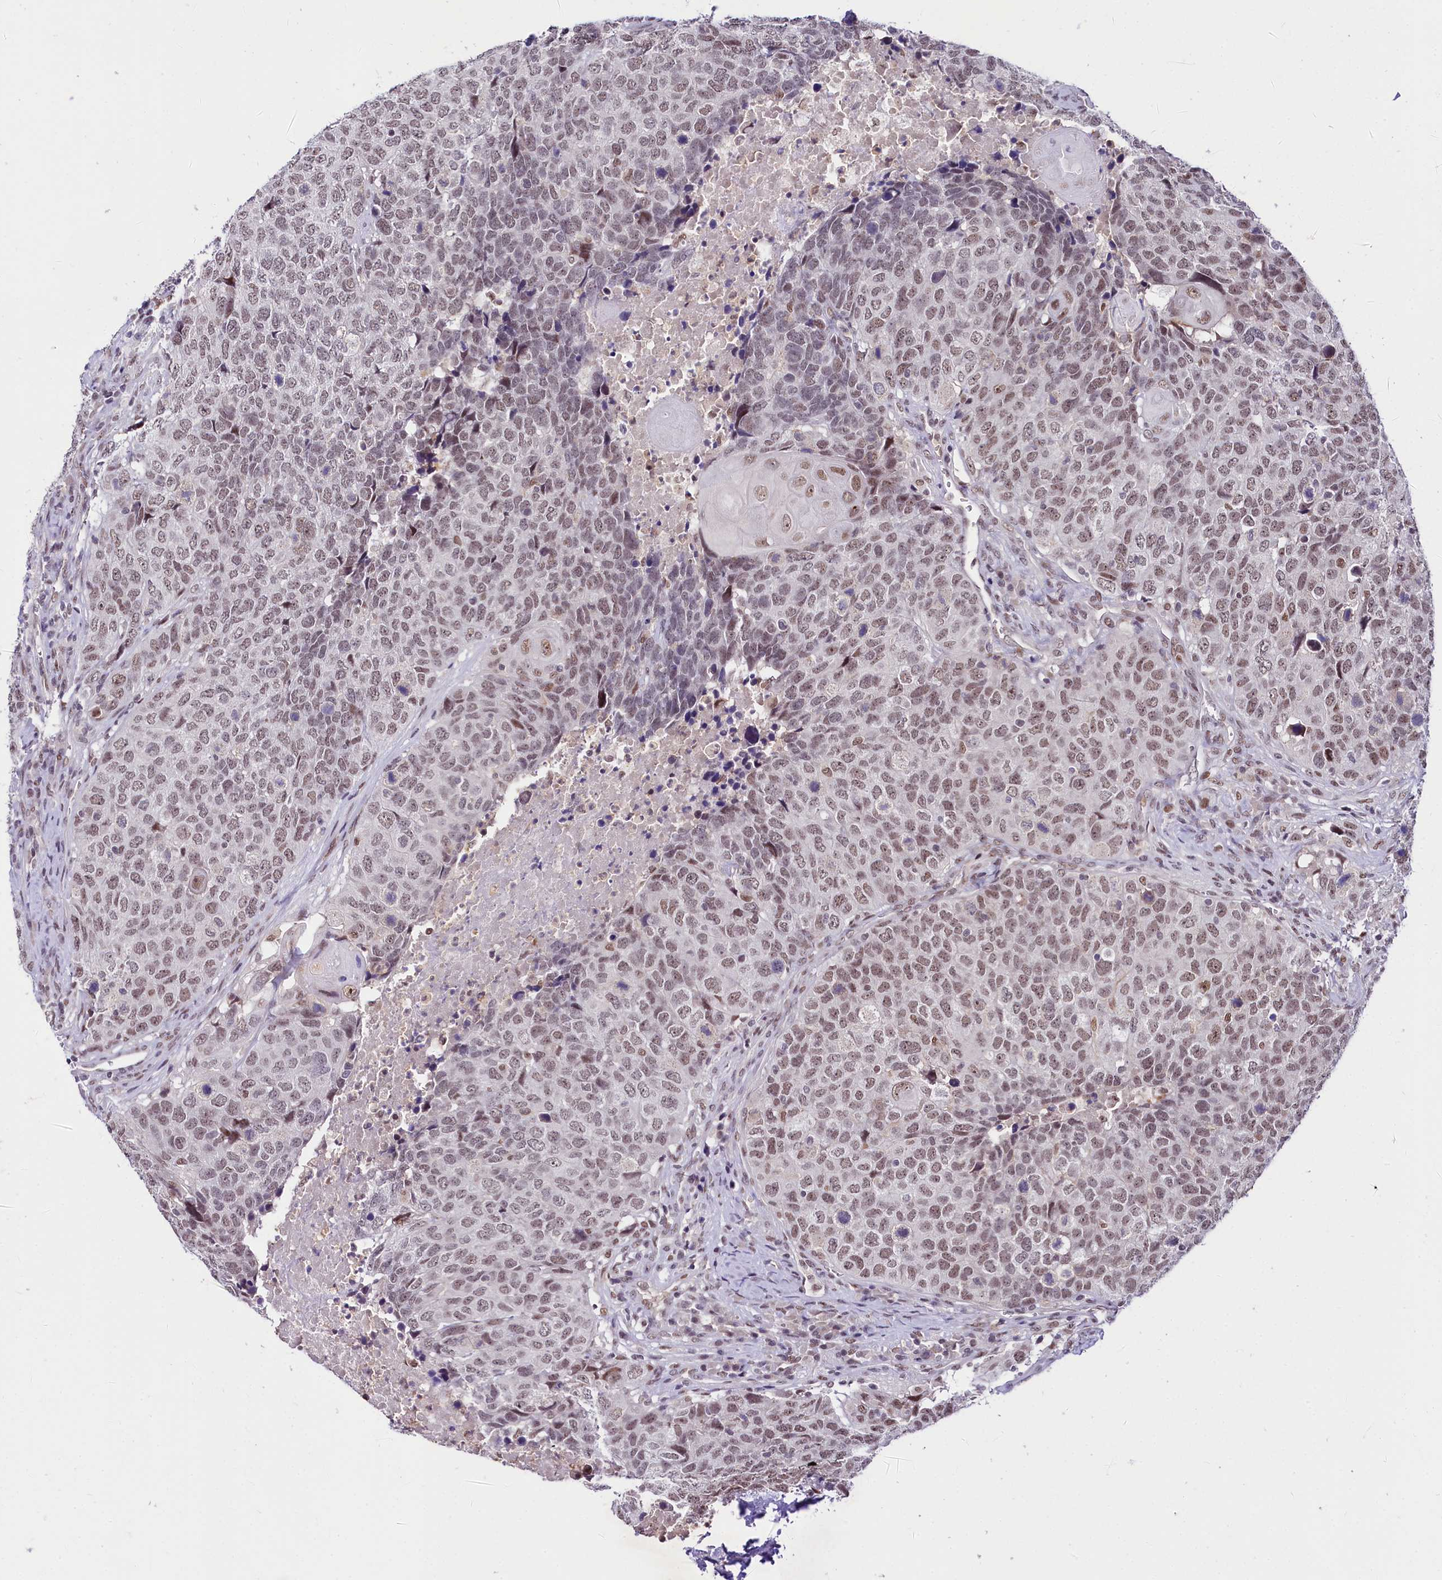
{"staining": {"intensity": "weak", "quantity": "25%-75%", "location": "nuclear"}, "tissue": "head and neck cancer", "cell_type": "Tumor cells", "image_type": "cancer", "snomed": [{"axis": "morphology", "description": "Squamous cell carcinoma, NOS"}, {"axis": "topography", "description": "Head-Neck"}], "caption": "DAB (3,3'-diaminobenzidine) immunohistochemical staining of human head and neck squamous cell carcinoma exhibits weak nuclear protein expression in approximately 25%-75% of tumor cells.", "gene": "SCAF11", "patient": {"sex": "male", "age": 66}}